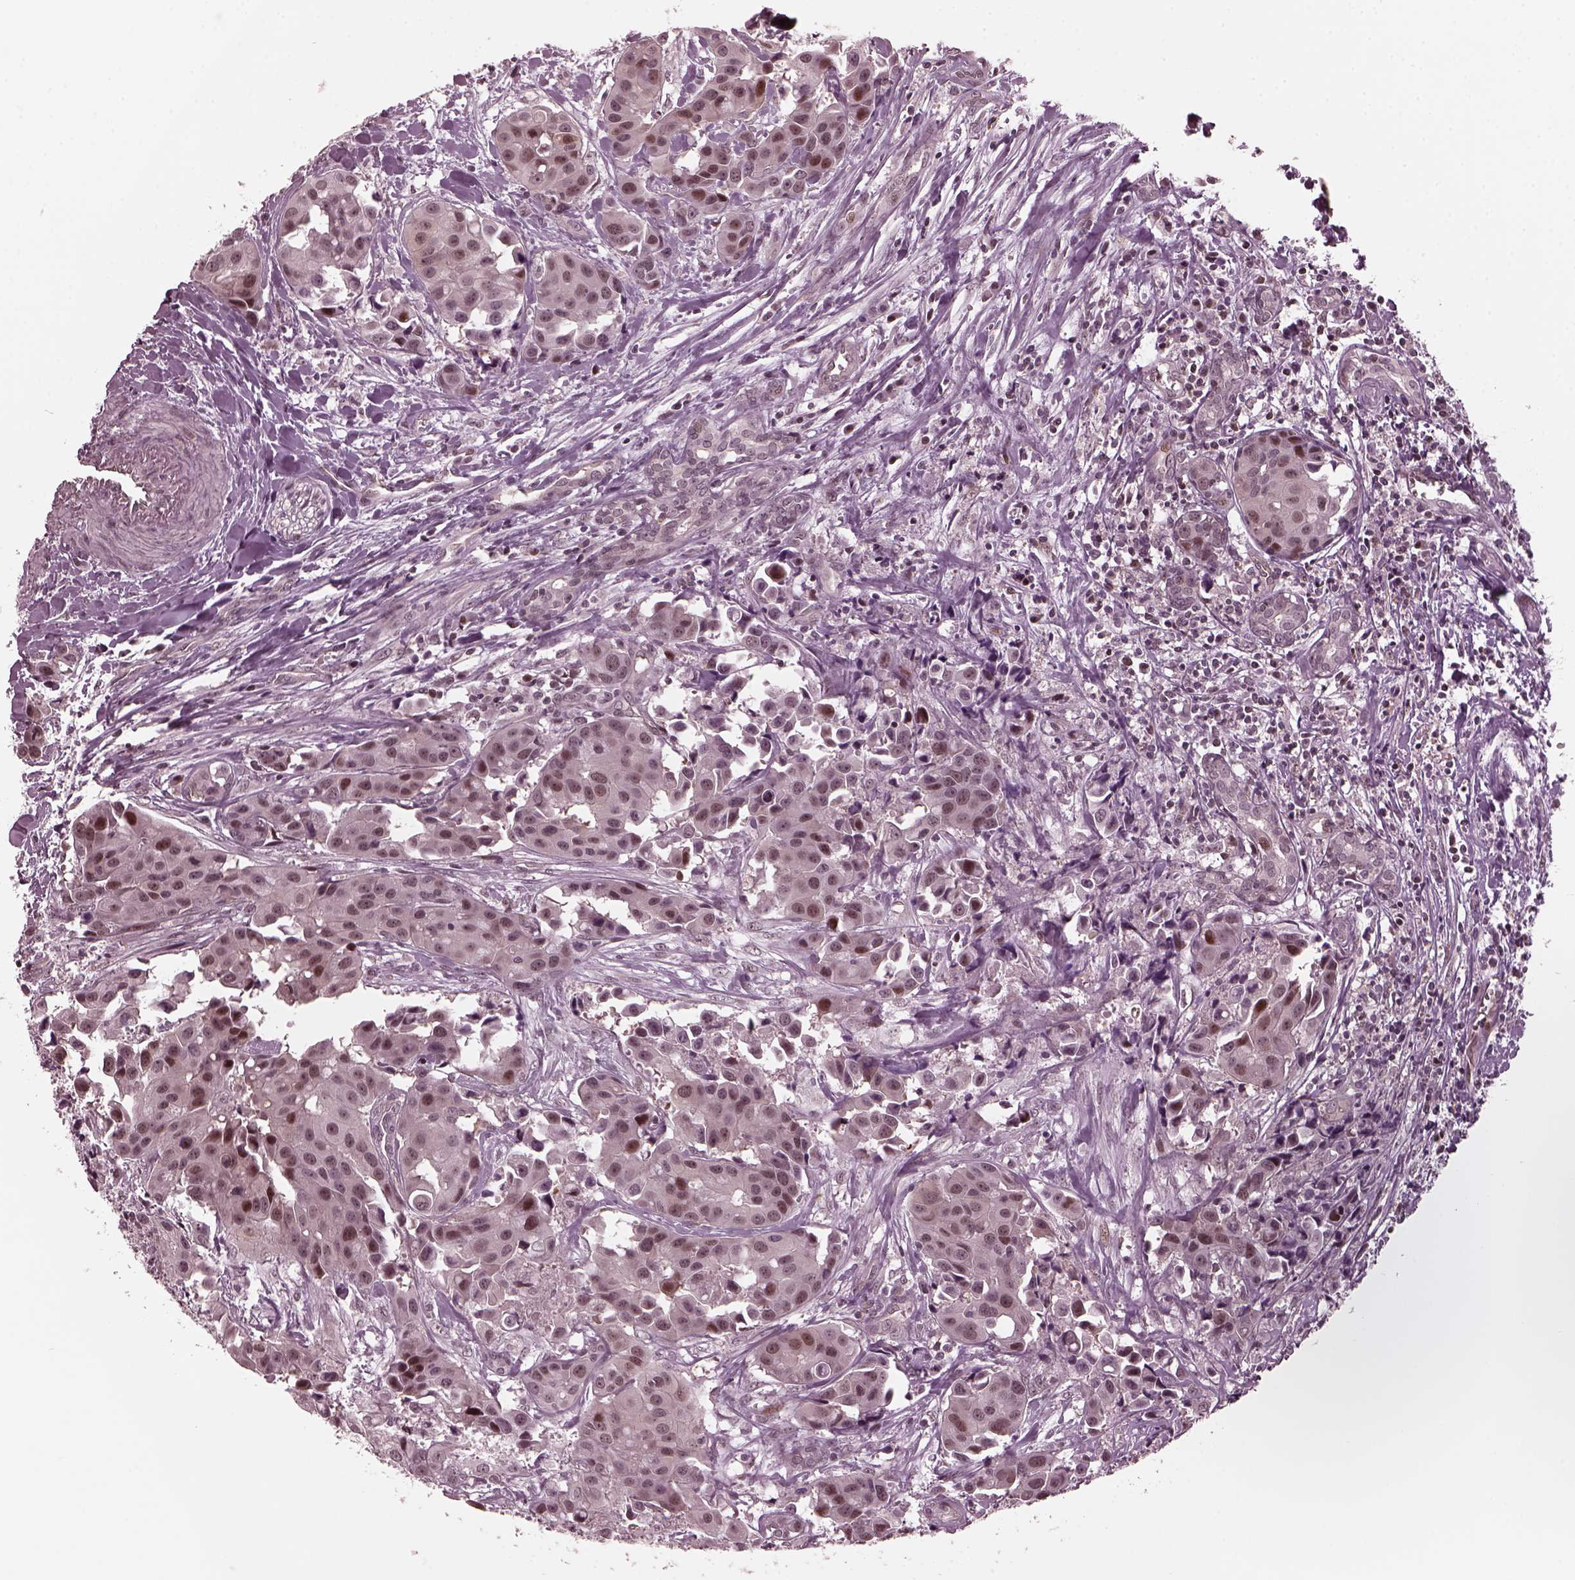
{"staining": {"intensity": "moderate", "quantity": "<25%", "location": "nuclear"}, "tissue": "head and neck cancer", "cell_type": "Tumor cells", "image_type": "cancer", "snomed": [{"axis": "morphology", "description": "Adenocarcinoma, NOS"}, {"axis": "topography", "description": "Head-Neck"}], "caption": "Protein expression analysis of head and neck adenocarcinoma exhibits moderate nuclear staining in about <25% of tumor cells. Using DAB (brown) and hematoxylin (blue) stains, captured at high magnification using brightfield microscopy.", "gene": "TRIB3", "patient": {"sex": "male", "age": 76}}